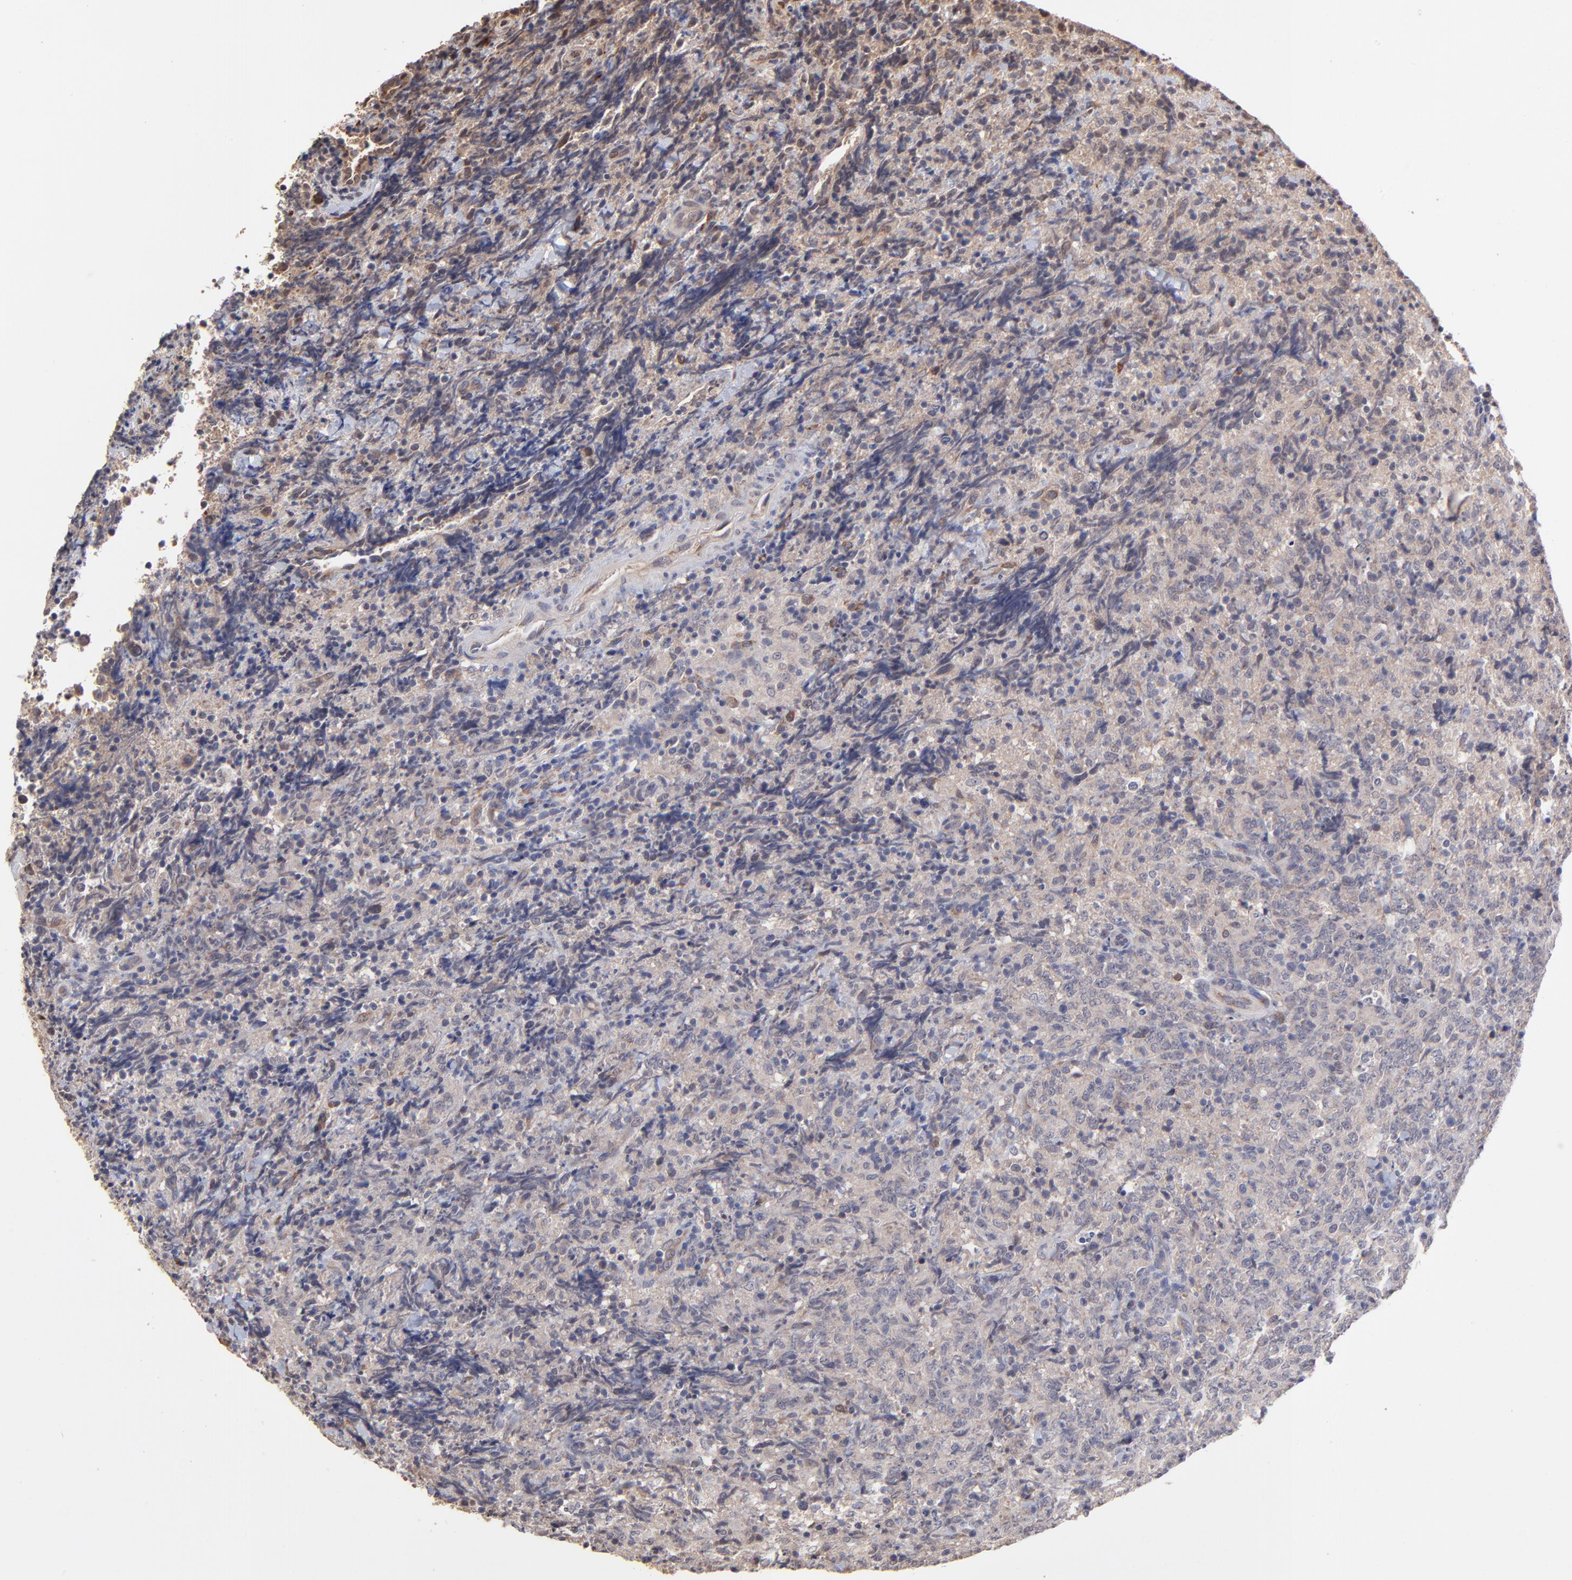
{"staining": {"intensity": "weak", "quantity": "25%-75%", "location": "cytoplasmic/membranous"}, "tissue": "lymphoma", "cell_type": "Tumor cells", "image_type": "cancer", "snomed": [{"axis": "morphology", "description": "Malignant lymphoma, non-Hodgkin's type, High grade"}, {"axis": "topography", "description": "Tonsil"}], "caption": "Human high-grade malignant lymphoma, non-Hodgkin's type stained with a brown dye displays weak cytoplasmic/membranous positive staining in approximately 25%-75% of tumor cells.", "gene": "CHL1", "patient": {"sex": "female", "age": 36}}